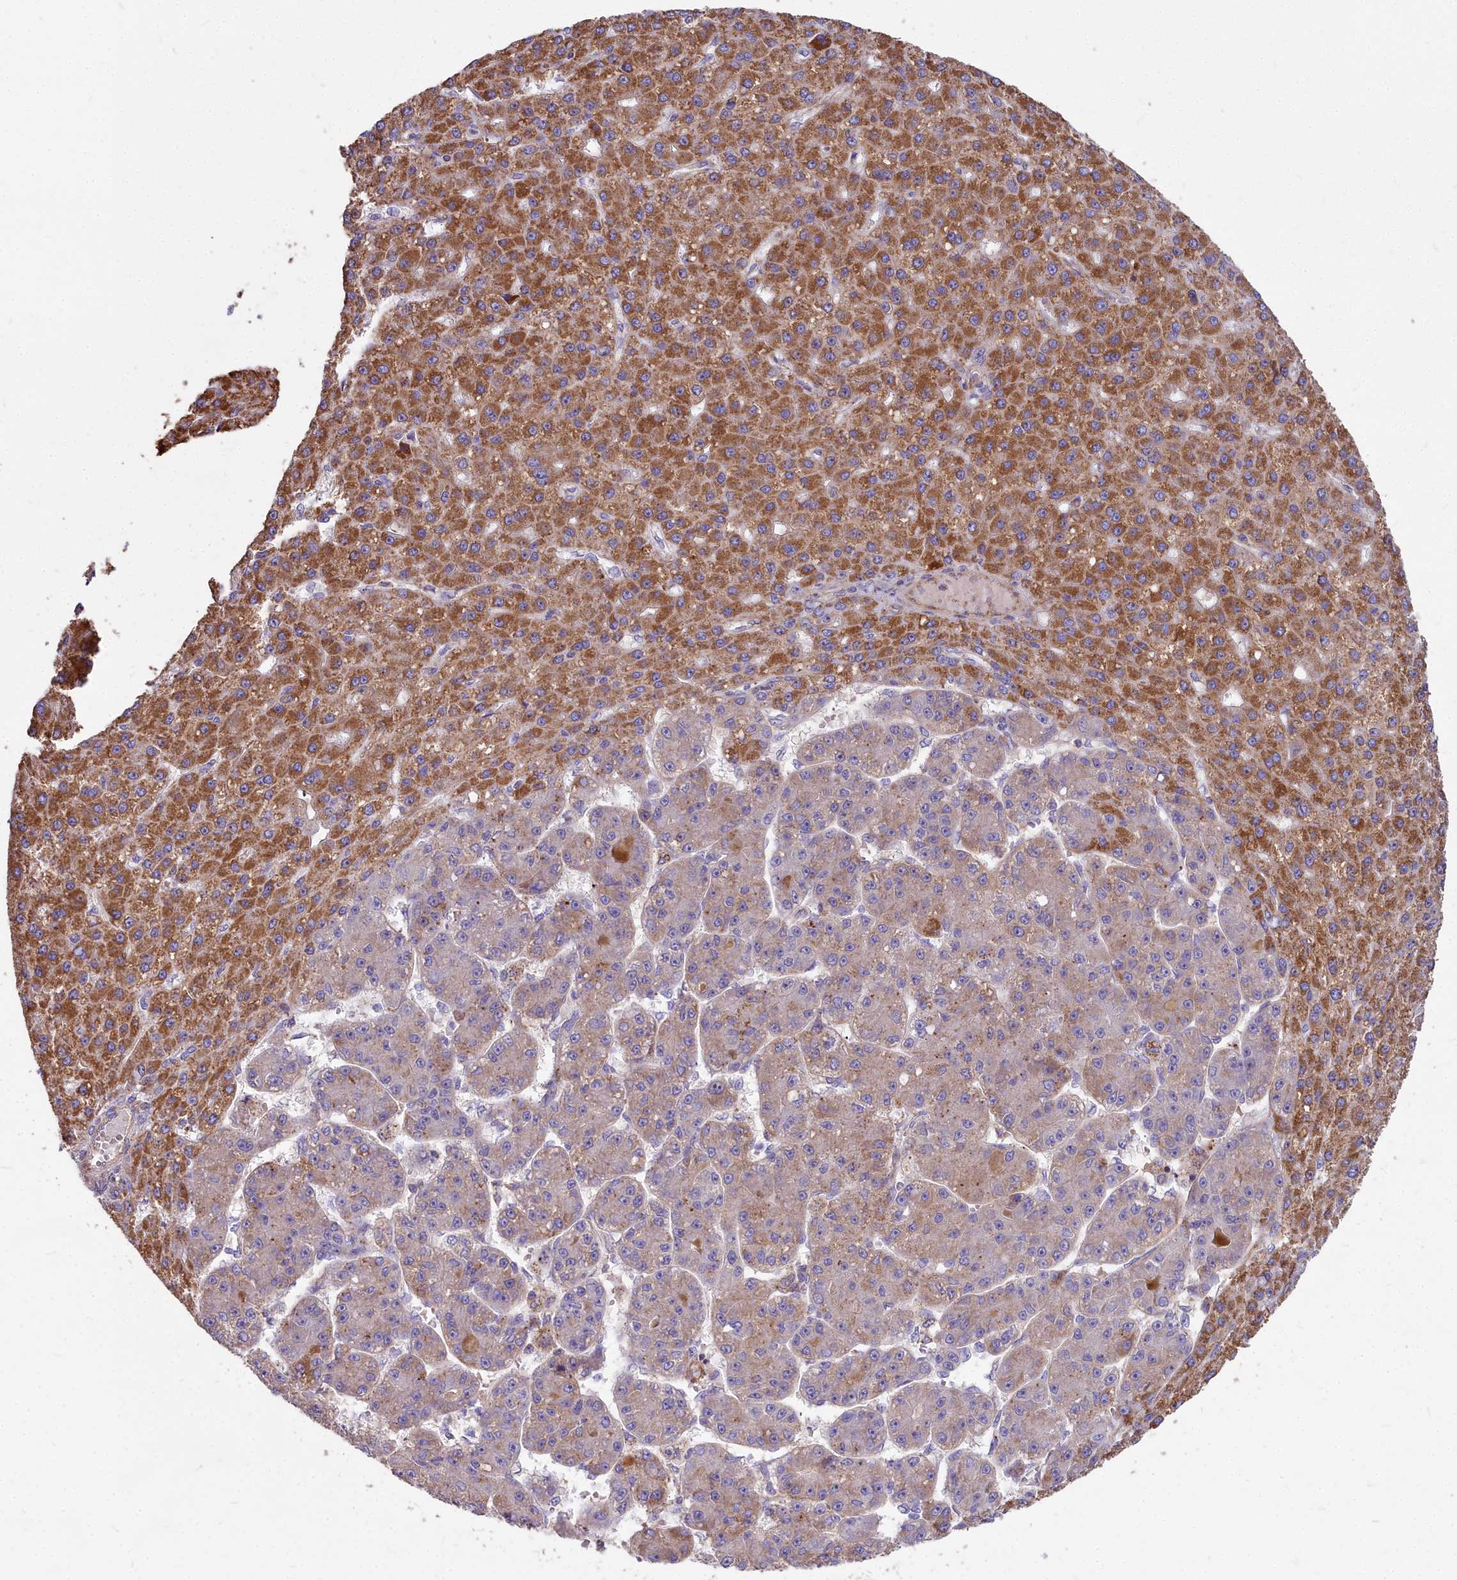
{"staining": {"intensity": "strong", "quantity": ">75%", "location": "cytoplasmic/membranous"}, "tissue": "liver cancer", "cell_type": "Tumor cells", "image_type": "cancer", "snomed": [{"axis": "morphology", "description": "Carcinoma, Hepatocellular, NOS"}, {"axis": "topography", "description": "Liver"}], "caption": "Protein staining by IHC shows strong cytoplasmic/membranous positivity in approximately >75% of tumor cells in liver cancer. Immunohistochemistry (ihc) stains the protein of interest in brown and the nuclei are stained blue.", "gene": "FRMPD1", "patient": {"sex": "male", "age": 67}}